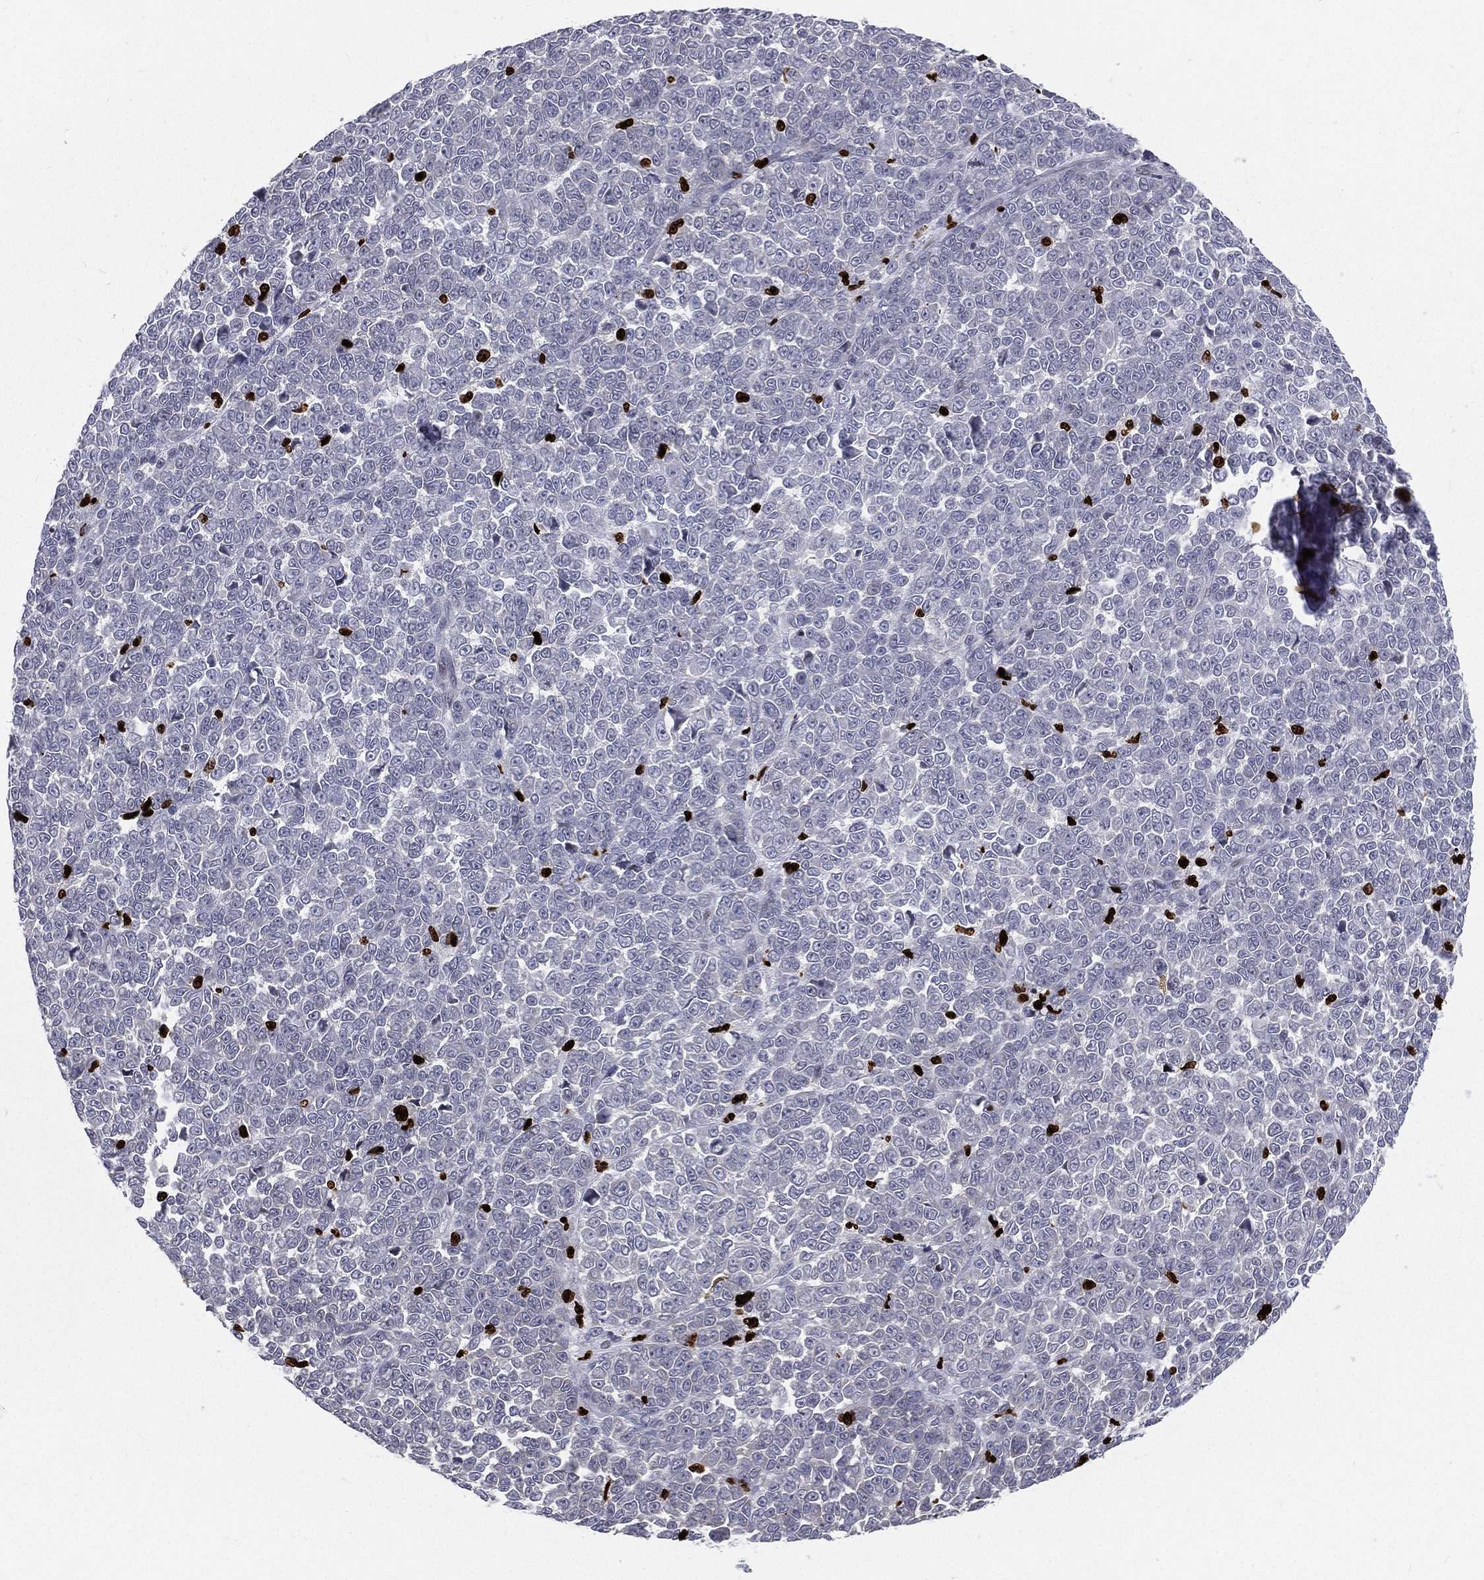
{"staining": {"intensity": "negative", "quantity": "none", "location": "none"}, "tissue": "melanoma", "cell_type": "Tumor cells", "image_type": "cancer", "snomed": [{"axis": "morphology", "description": "Malignant melanoma, NOS"}, {"axis": "topography", "description": "Skin"}], "caption": "Immunohistochemistry (IHC) histopathology image of human malignant melanoma stained for a protein (brown), which displays no positivity in tumor cells.", "gene": "MNDA", "patient": {"sex": "female", "age": 95}}